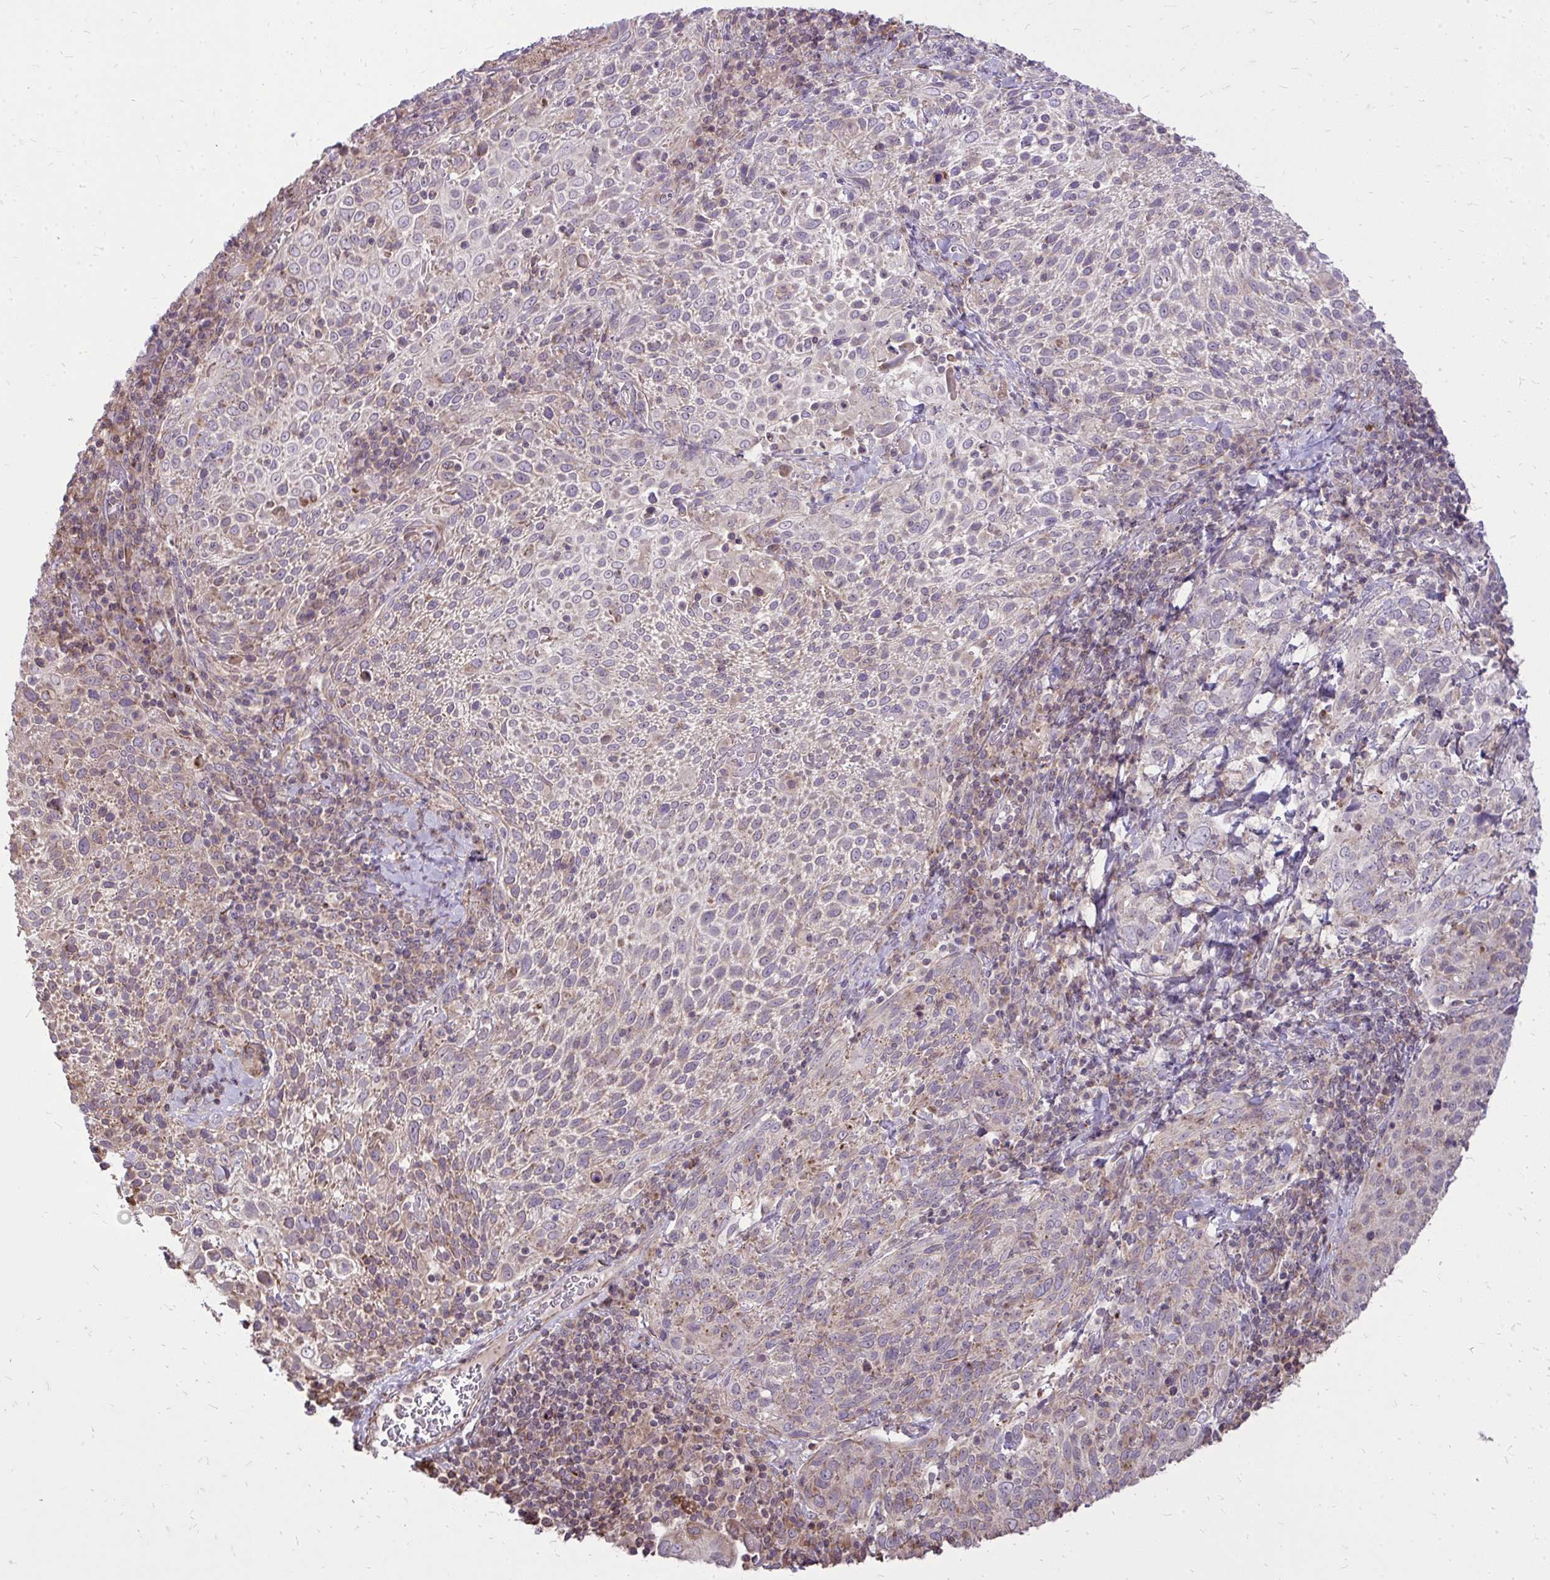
{"staining": {"intensity": "weak", "quantity": "<25%", "location": "cytoplasmic/membranous"}, "tissue": "cervical cancer", "cell_type": "Tumor cells", "image_type": "cancer", "snomed": [{"axis": "morphology", "description": "Squamous cell carcinoma, NOS"}, {"axis": "topography", "description": "Cervix"}], "caption": "Tumor cells show no significant staining in cervical cancer (squamous cell carcinoma).", "gene": "SLC7A5", "patient": {"sex": "female", "age": 61}}